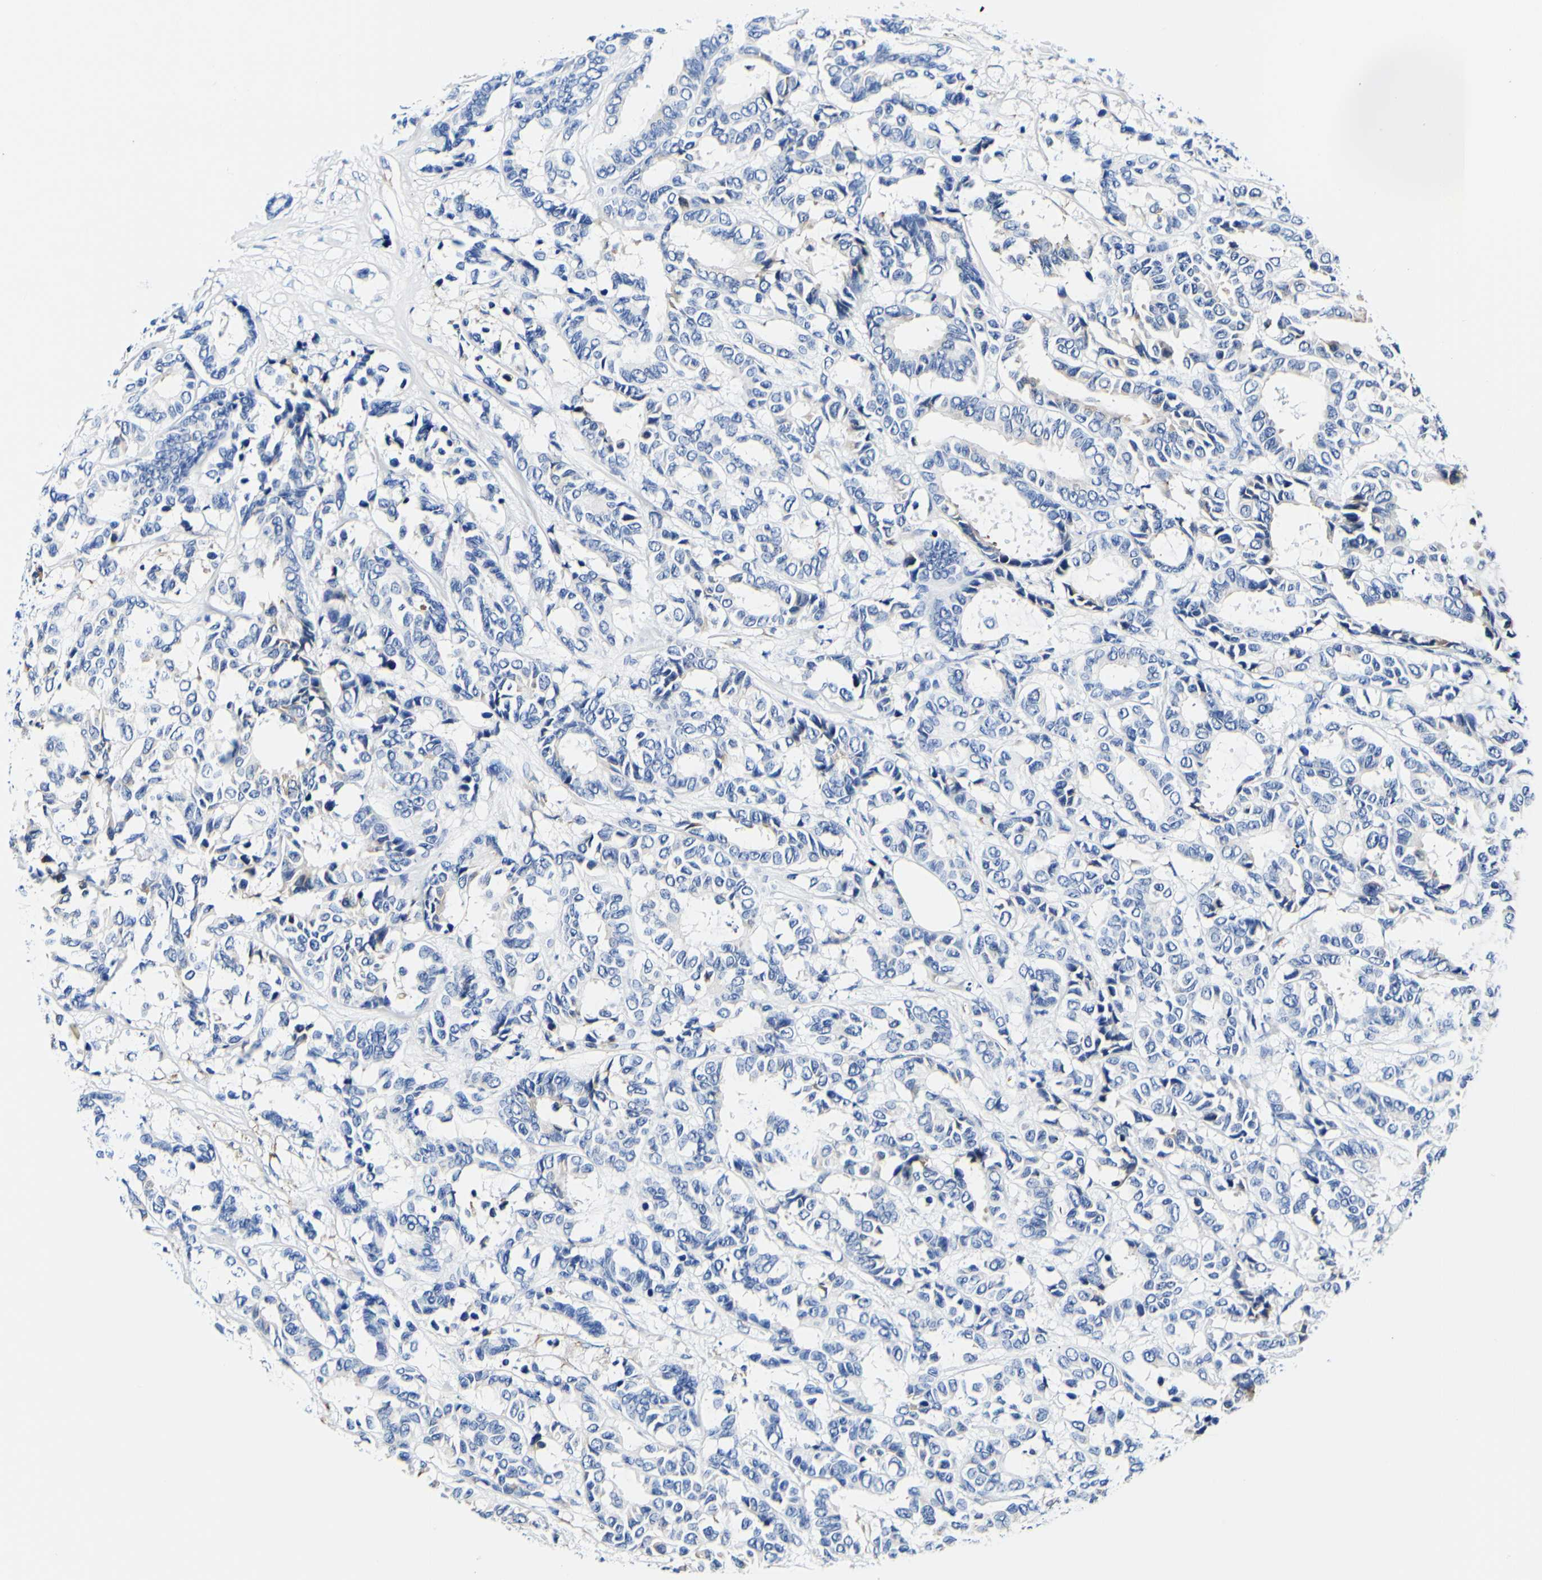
{"staining": {"intensity": "negative", "quantity": "none", "location": "none"}, "tissue": "breast cancer", "cell_type": "Tumor cells", "image_type": "cancer", "snomed": [{"axis": "morphology", "description": "Duct carcinoma"}, {"axis": "topography", "description": "Breast"}], "caption": "Image shows no protein staining in tumor cells of breast cancer tissue. (Brightfield microscopy of DAB (3,3'-diaminobenzidine) IHC at high magnification).", "gene": "P4HB", "patient": {"sex": "female", "age": 87}}